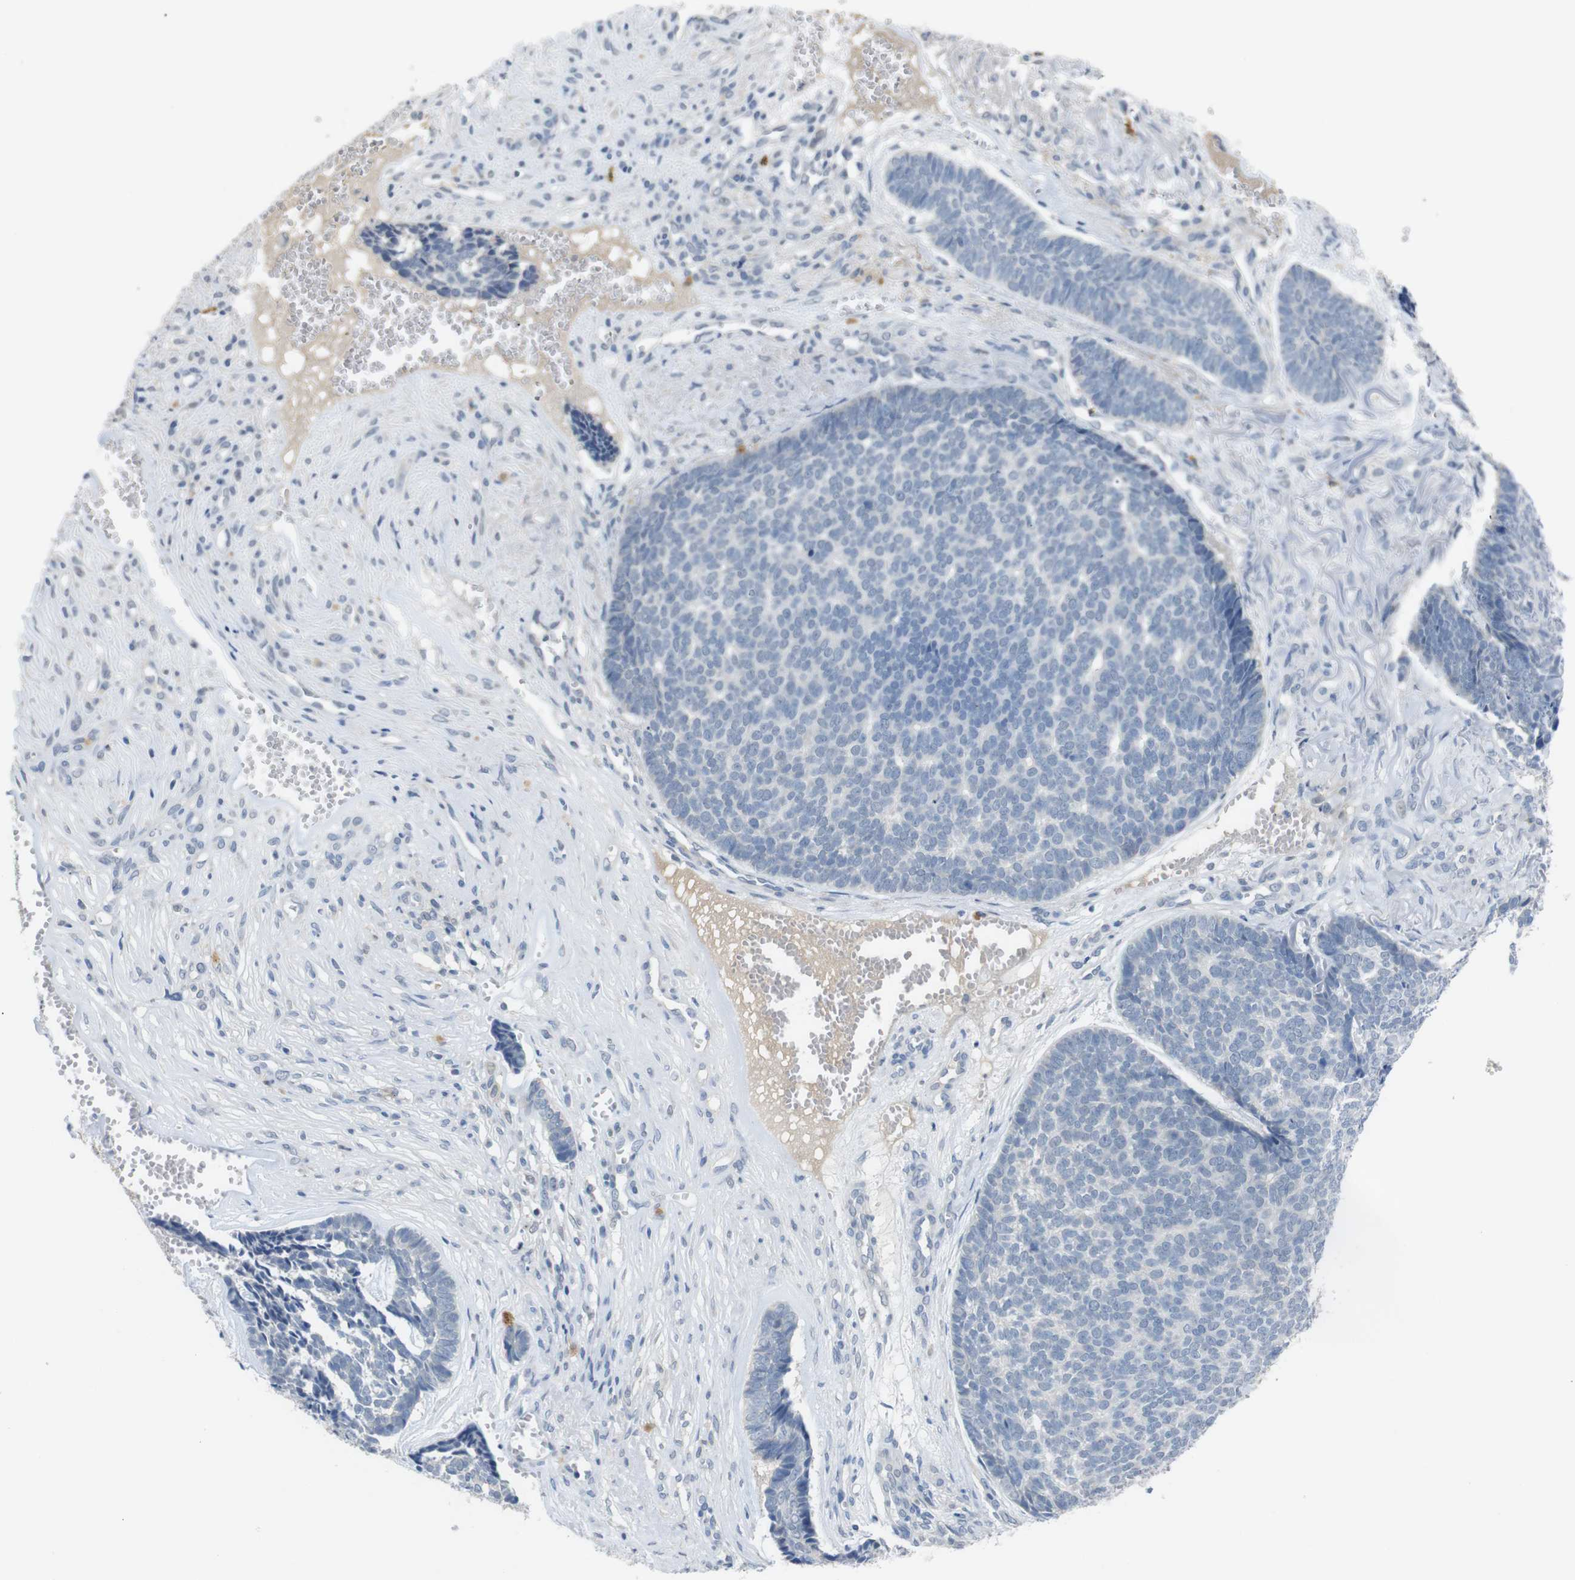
{"staining": {"intensity": "negative", "quantity": "none", "location": "none"}, "tissue": "skin cancer", "cell_type": "Tumor cells", "image_type": "cancer", "snomed": [{"axis": "morphology", "description": "Basal cell carcinoma"}, {"axis": "topography", "description": "Skin"}], "caption": "A micrograph of human basal cell carcinoma (skin) is negative for staining in tumor cells.", "gene": "CHRM5", "patient": {"sex": "male", "age": 84}}